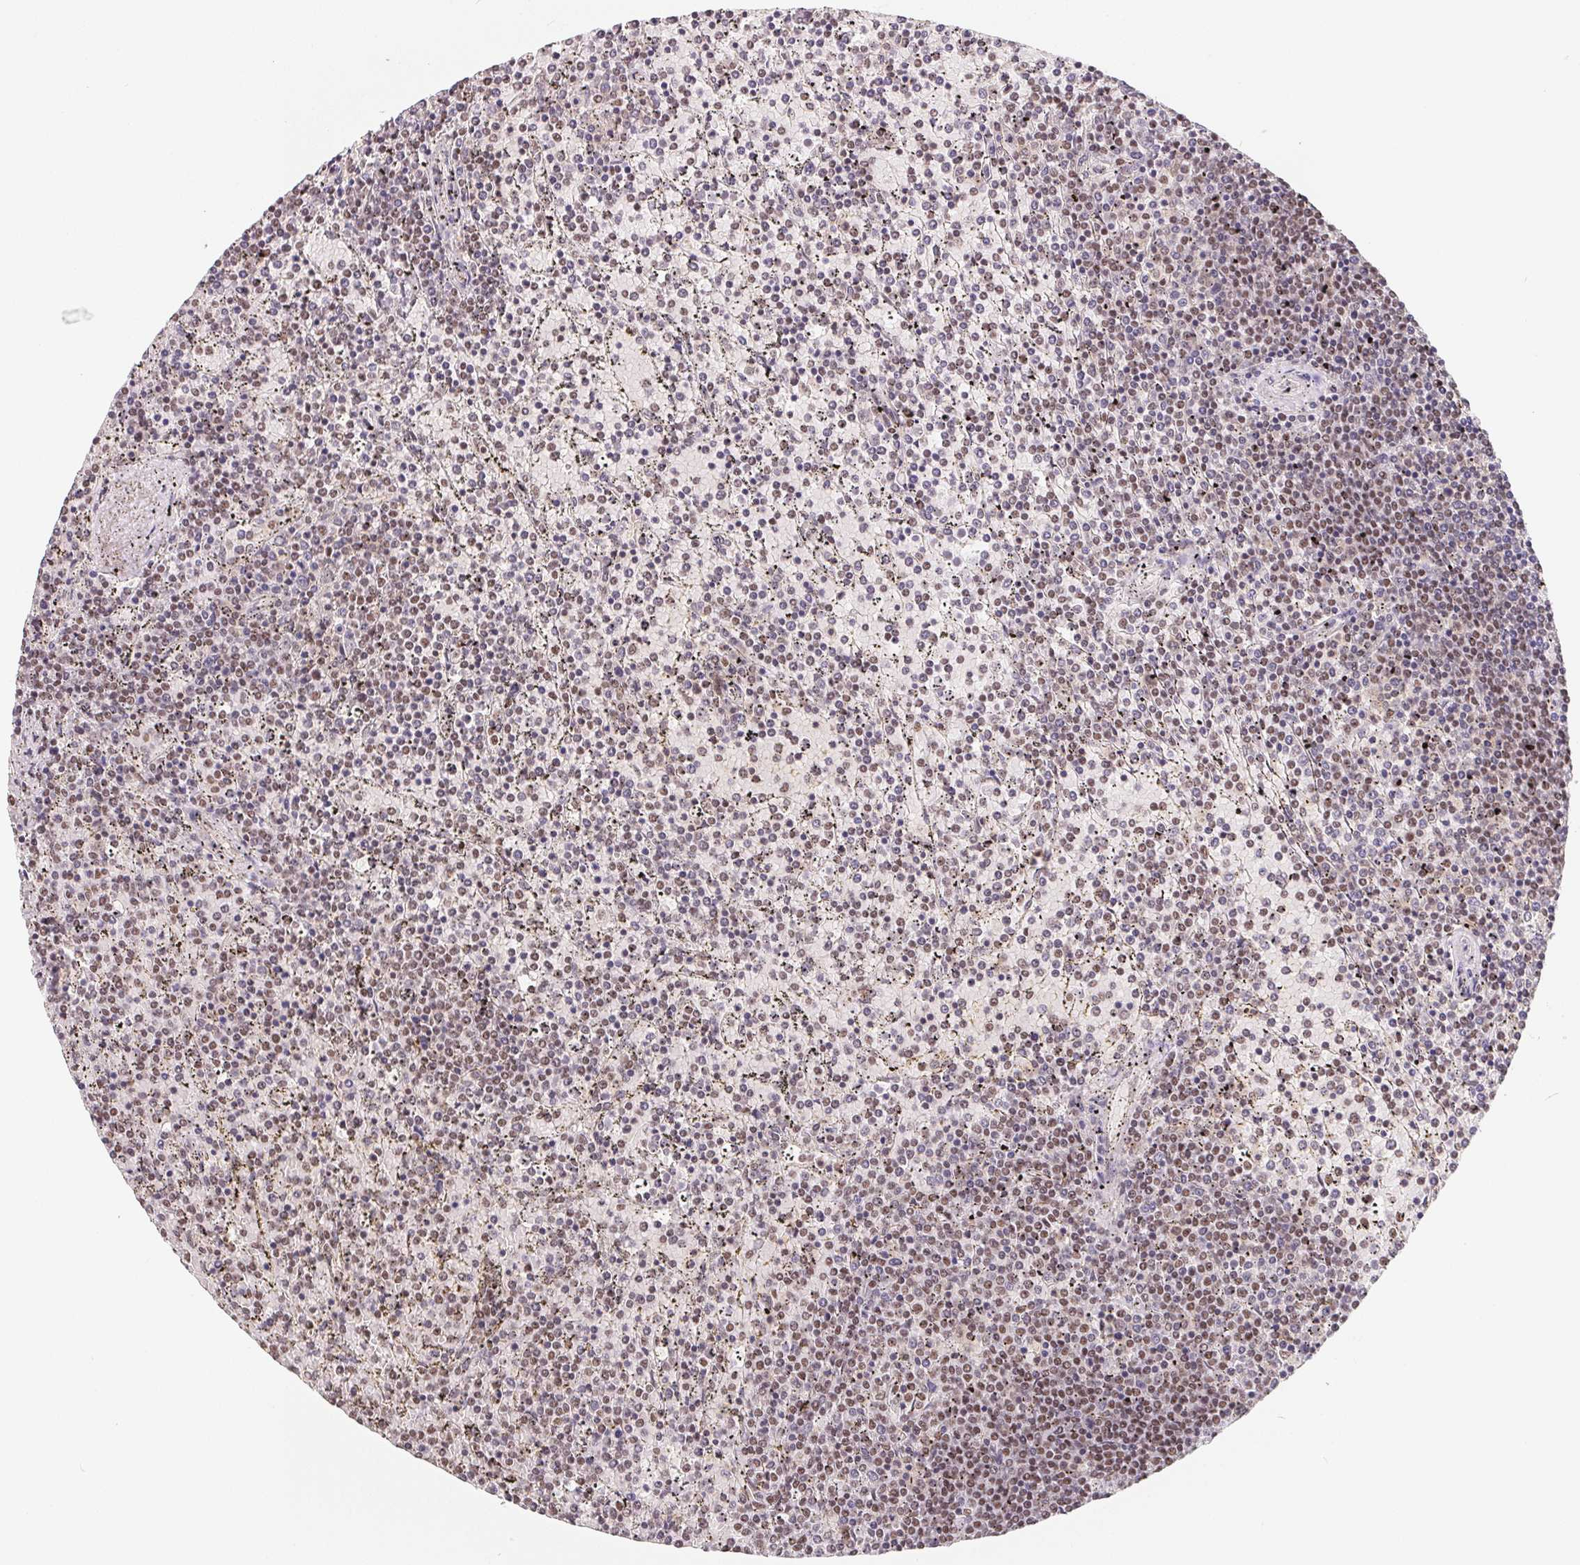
{"staining": {"intensity": "weak", "quantity": "<25%", "location": "nuclear"}, "tissue": "lymphoma", "cell_type": "Tumor cells", "image_type": "cancer", "snomed": [{"axis": "morphology", "description": "Malignant lymphoma, non-Hodgkin's type, Low grade"}, {"axis": "topography", "description": "Spleen"}], "caption": "DAB (3,3'-diaminobenzidine) immunohistochemical staining of lymphoma displays no significant staining in tumor cells.", "gene": "TCERG1", "patient": {"sex": "female", "age": 77}}